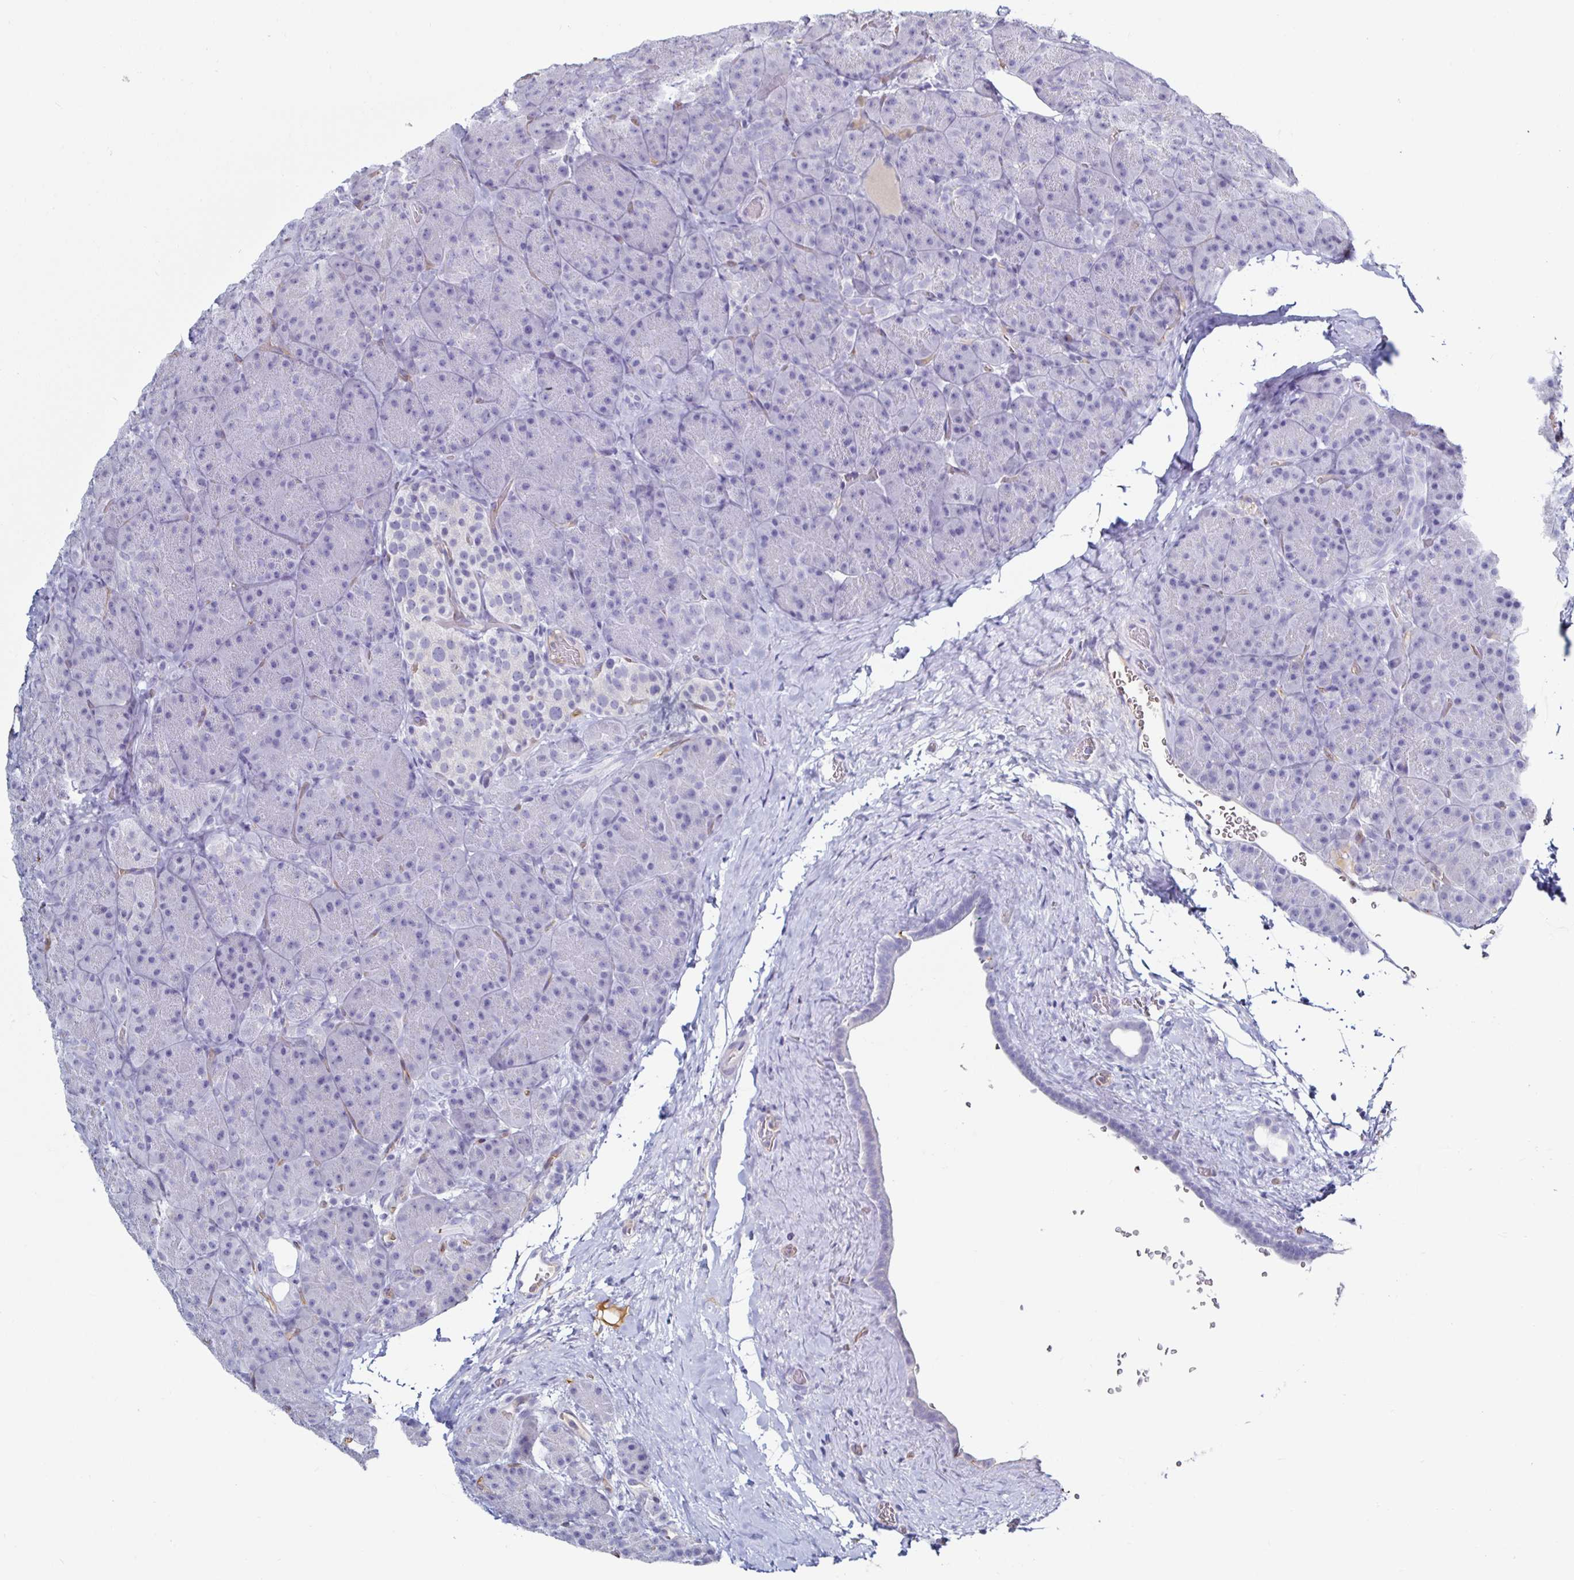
{"staining": {"intensity": "negative", "quantity": "none", "location": "none"}, "tissue": "pancreas", "cell_type": "Exocrine glandular cells", "image_type": "normal", "snomed": [{"axis": "morphology", "description": "Normal tissue, NOS"}, {"axis": "topography", "description": "Pancreas"}], "caption": "High magnification brightfield microscopy of normal pancreas stained with DAB (brown) and counterstained with hematoxylin (blue): exocrine glandular cells show no significant positivity. (DAB (3,3'-diaminobenzidine) immunohistochemistry (IHC) with hematoxylin counter stain).", "gene": "ACSBG2", "patient": {"sex": "male", "age": 57}}